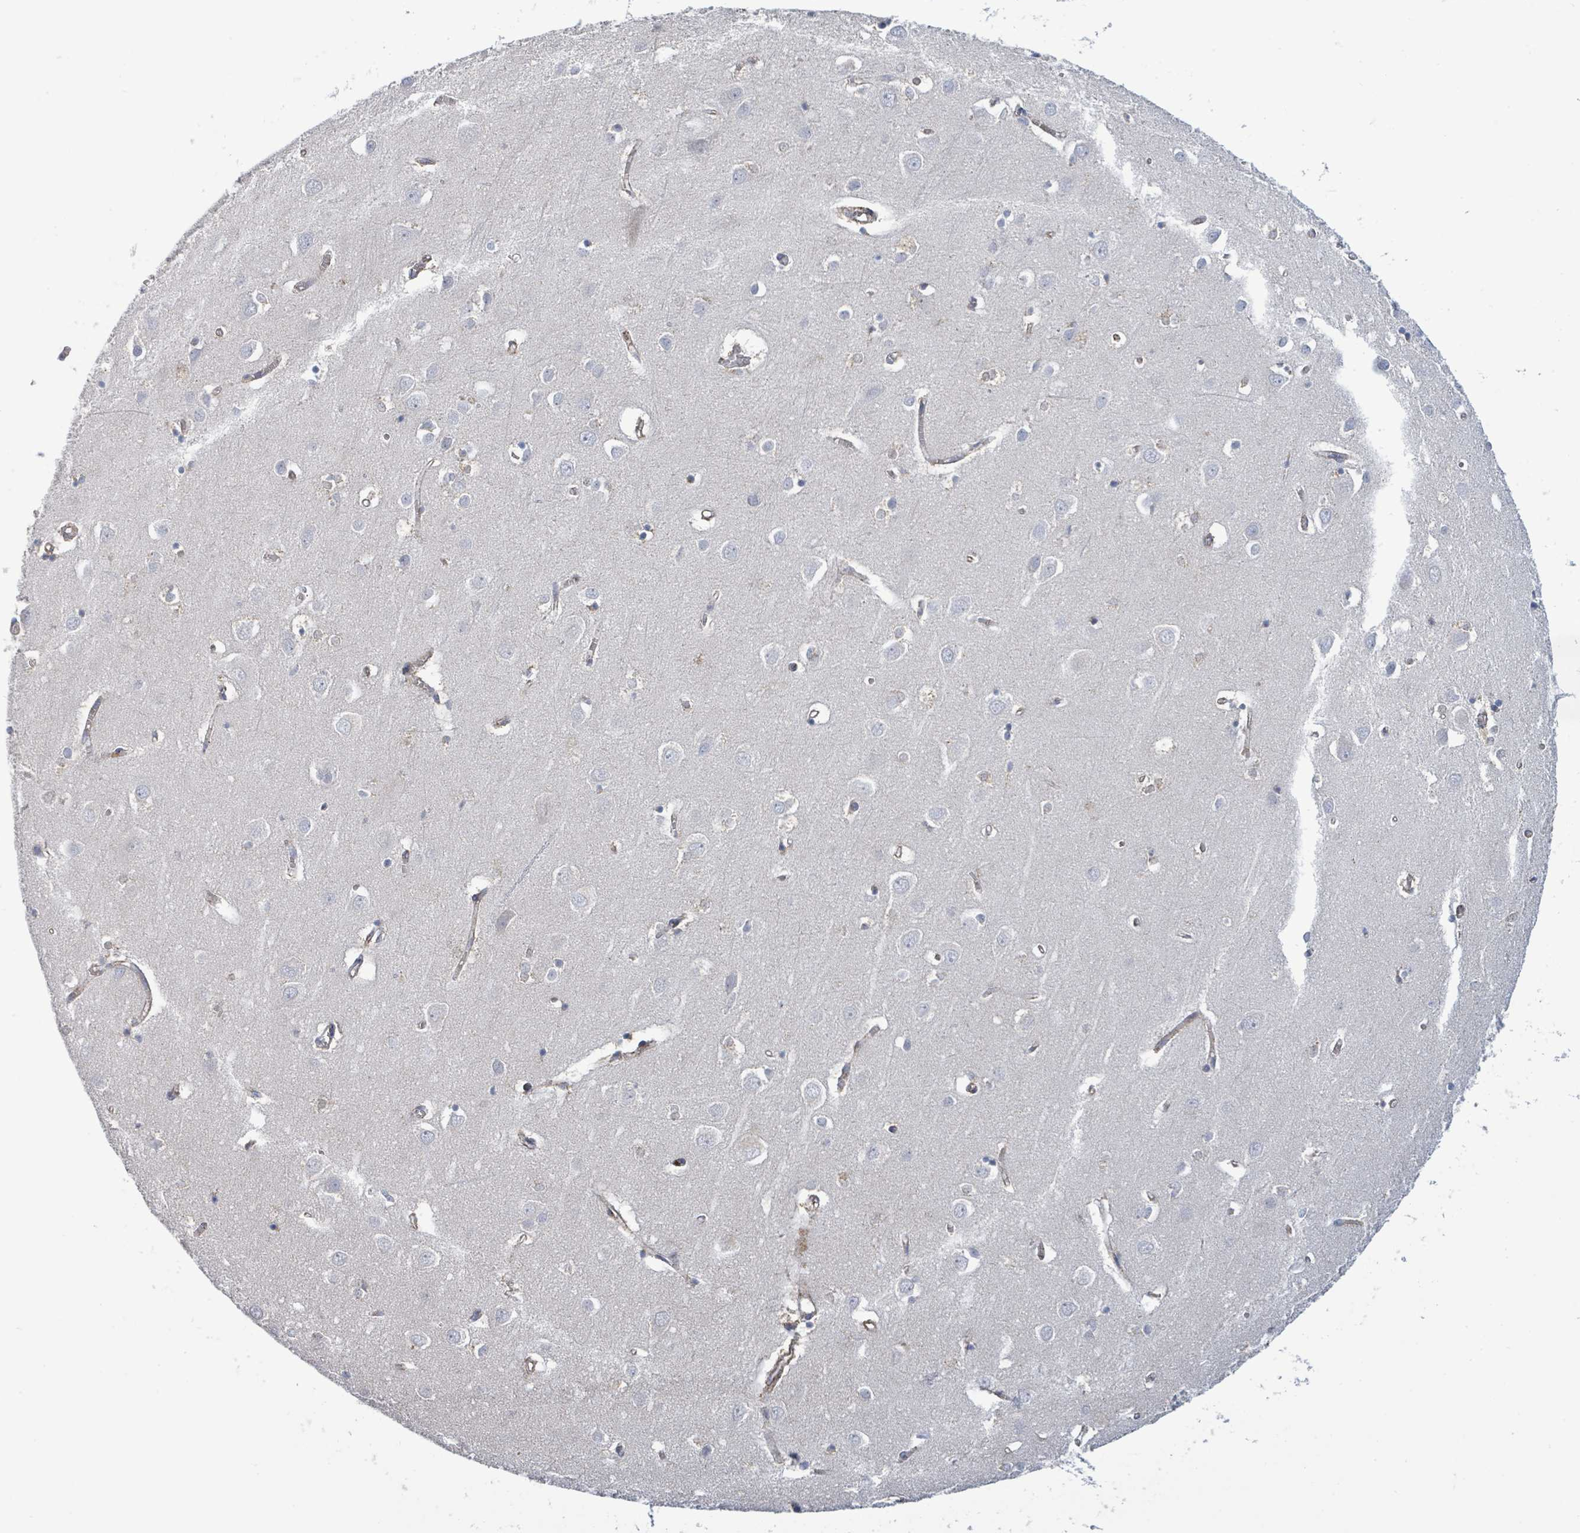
{"staining": {"intensity": "strong", "quantity": ">75%", "location": "cytoplasmic/membranous"}, "tissue": "cerebral cortex", "cell_type": "Endothelial cells", "image_type": "normal", "snomed": [{"axis": "morphology", "description": "Normal tissue, NOS"}, {"axis": "topography", "description": "Cerebral cortex"}], "caption": "Approximately >75% of endothelial cells in normal human cerebral cortex reveal strong cytoplasmic/membranous protein staining as visualized by brown immunohistochemical staining.", "gene": "SUCLG2", "patient": {"sex": "male", "age": 70}}